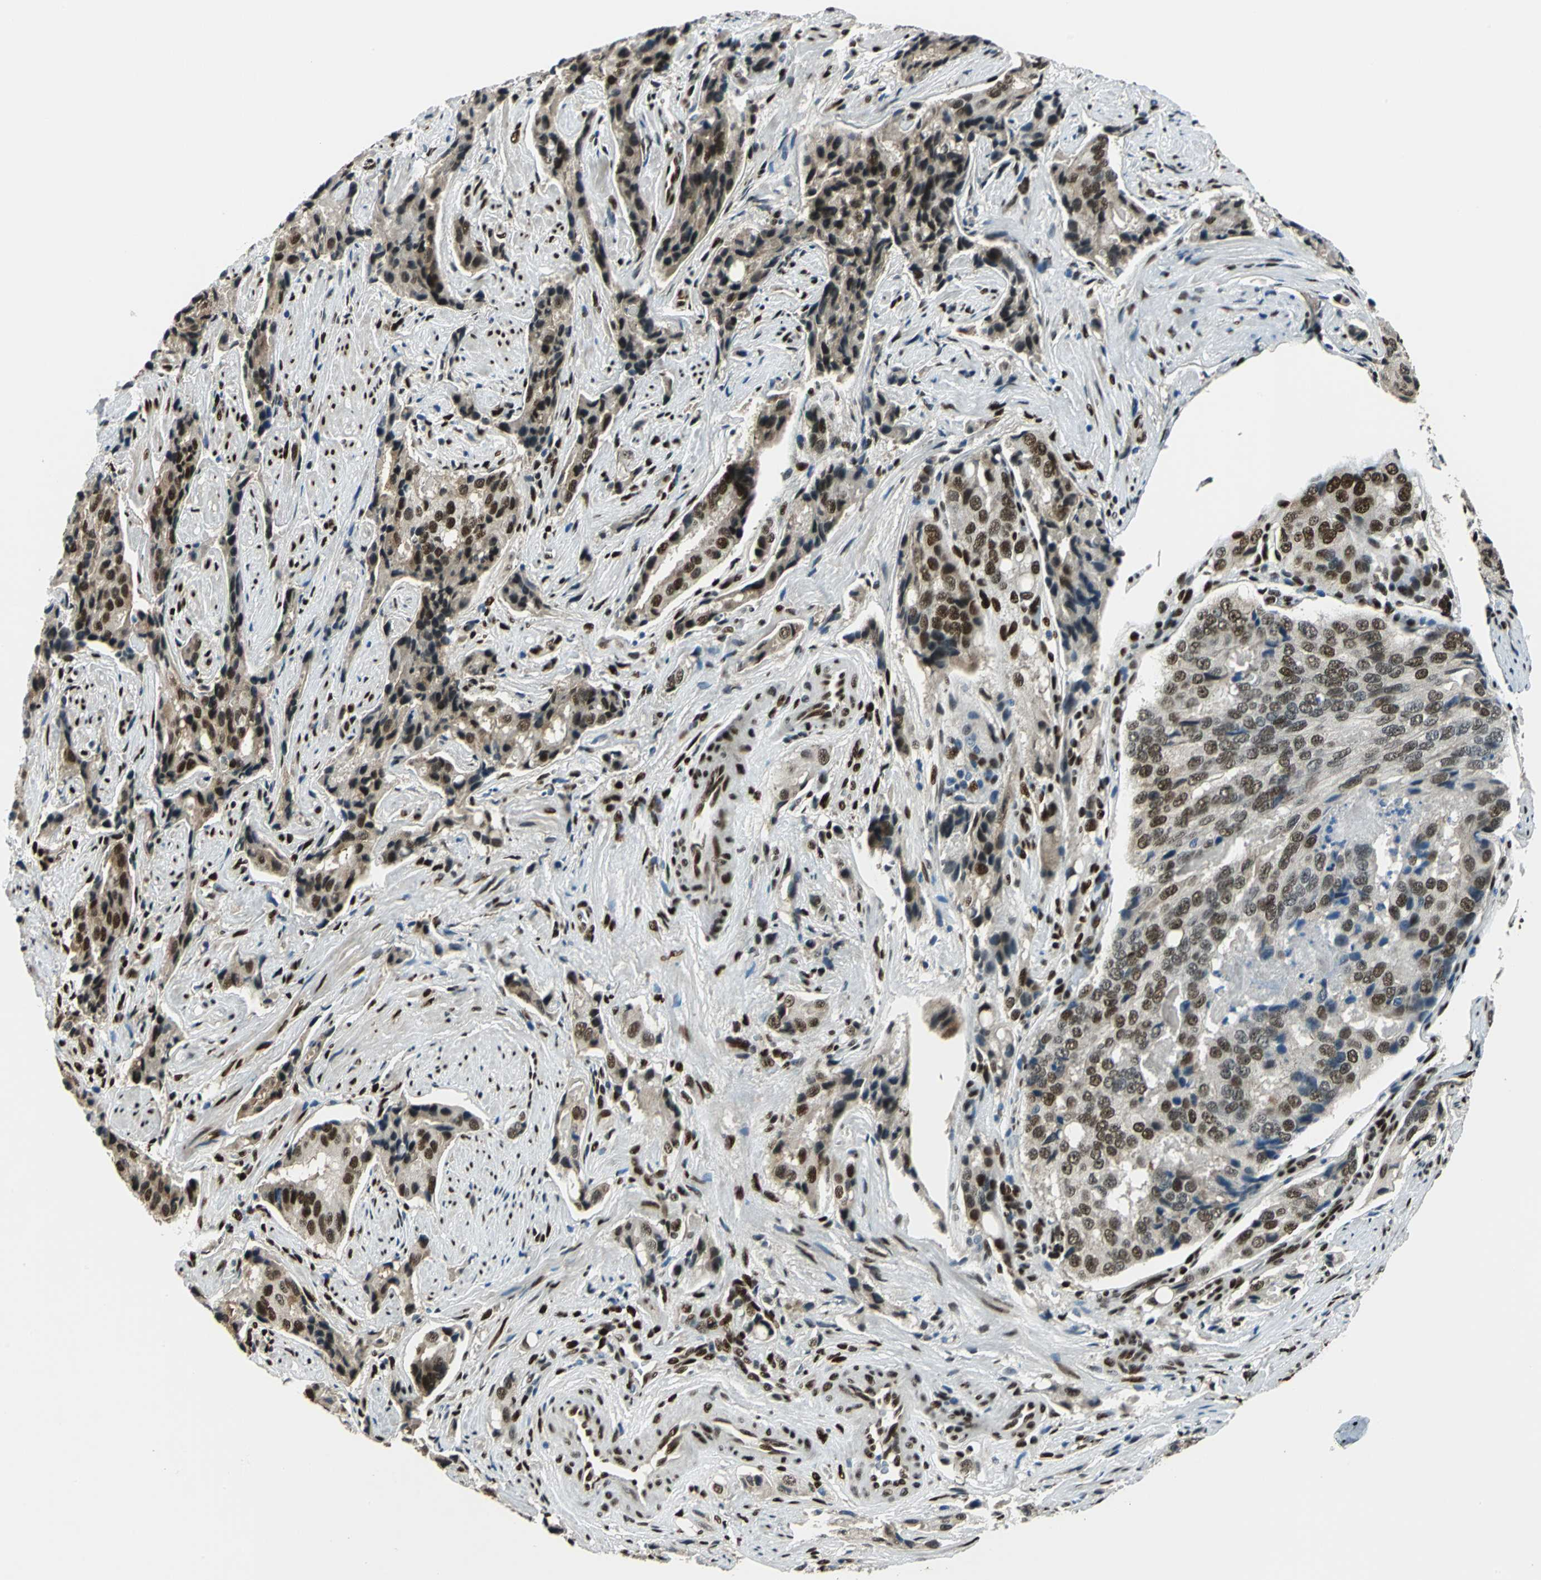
{"staining": {"intensity": "strong", "quantity": ">75%", "location": "nuclear"}, "tissue": "prostate cancer", "cell_type": "Tumor cells", "image_type": "cancer", "snomed": [{"axis": "morphology", "description": "Adenocarcinoma, High grade"}, {"axis": "topography", "description": "Prostate"}], "caption": "Immunohistochemistry image of human high-grade adenocarcinoma (prostate) stained for a protein (brown), which shows high levels of strong nuclear positivity in about >75% of tumor cells.", "gene": "NFIA", "patient": {"sex": "male", "age": 58}}